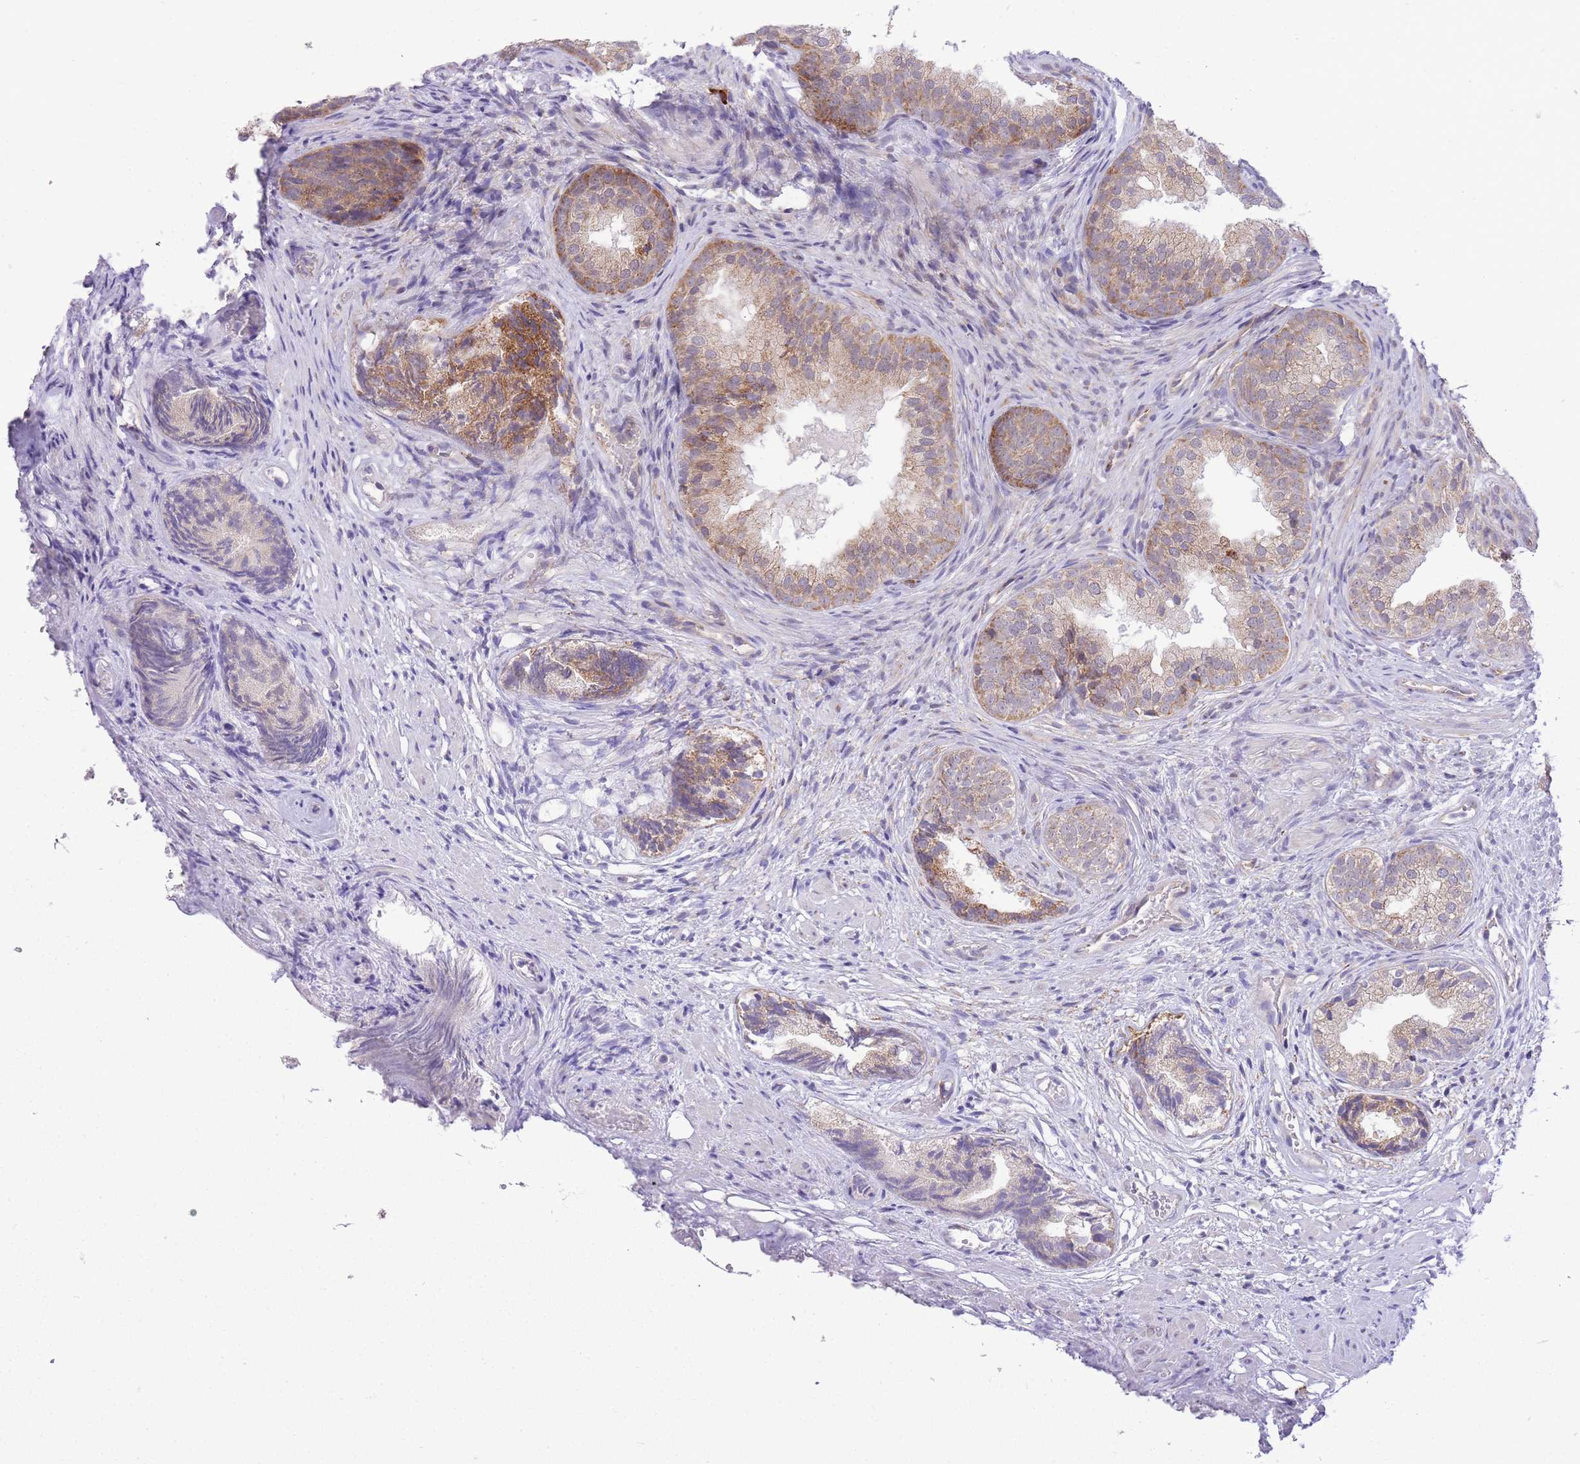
{"staining": {"intensity": "moderate", "quantity": "25%-75%", "location": "cytoplasmic/membranous"}, "tissue": "prostate", "cell_type": "Glandular cells", "image_type": "normal", "snomed": [{"axis": "morphology", "description": "Normal tissue, NOS"}, {"axis": "topography", "description": "Prostate"}], "caption": "Immunohistochemistry of normal human prostate shows medium levels of moderate cytoplasmic/membranous positivity in about 25%-75% of glandular cells. (Brightfield microscopy of DAB IHC at high magnification).", "gene": "EXOSC8", "patient": {"sex": "male", "age": 76}}